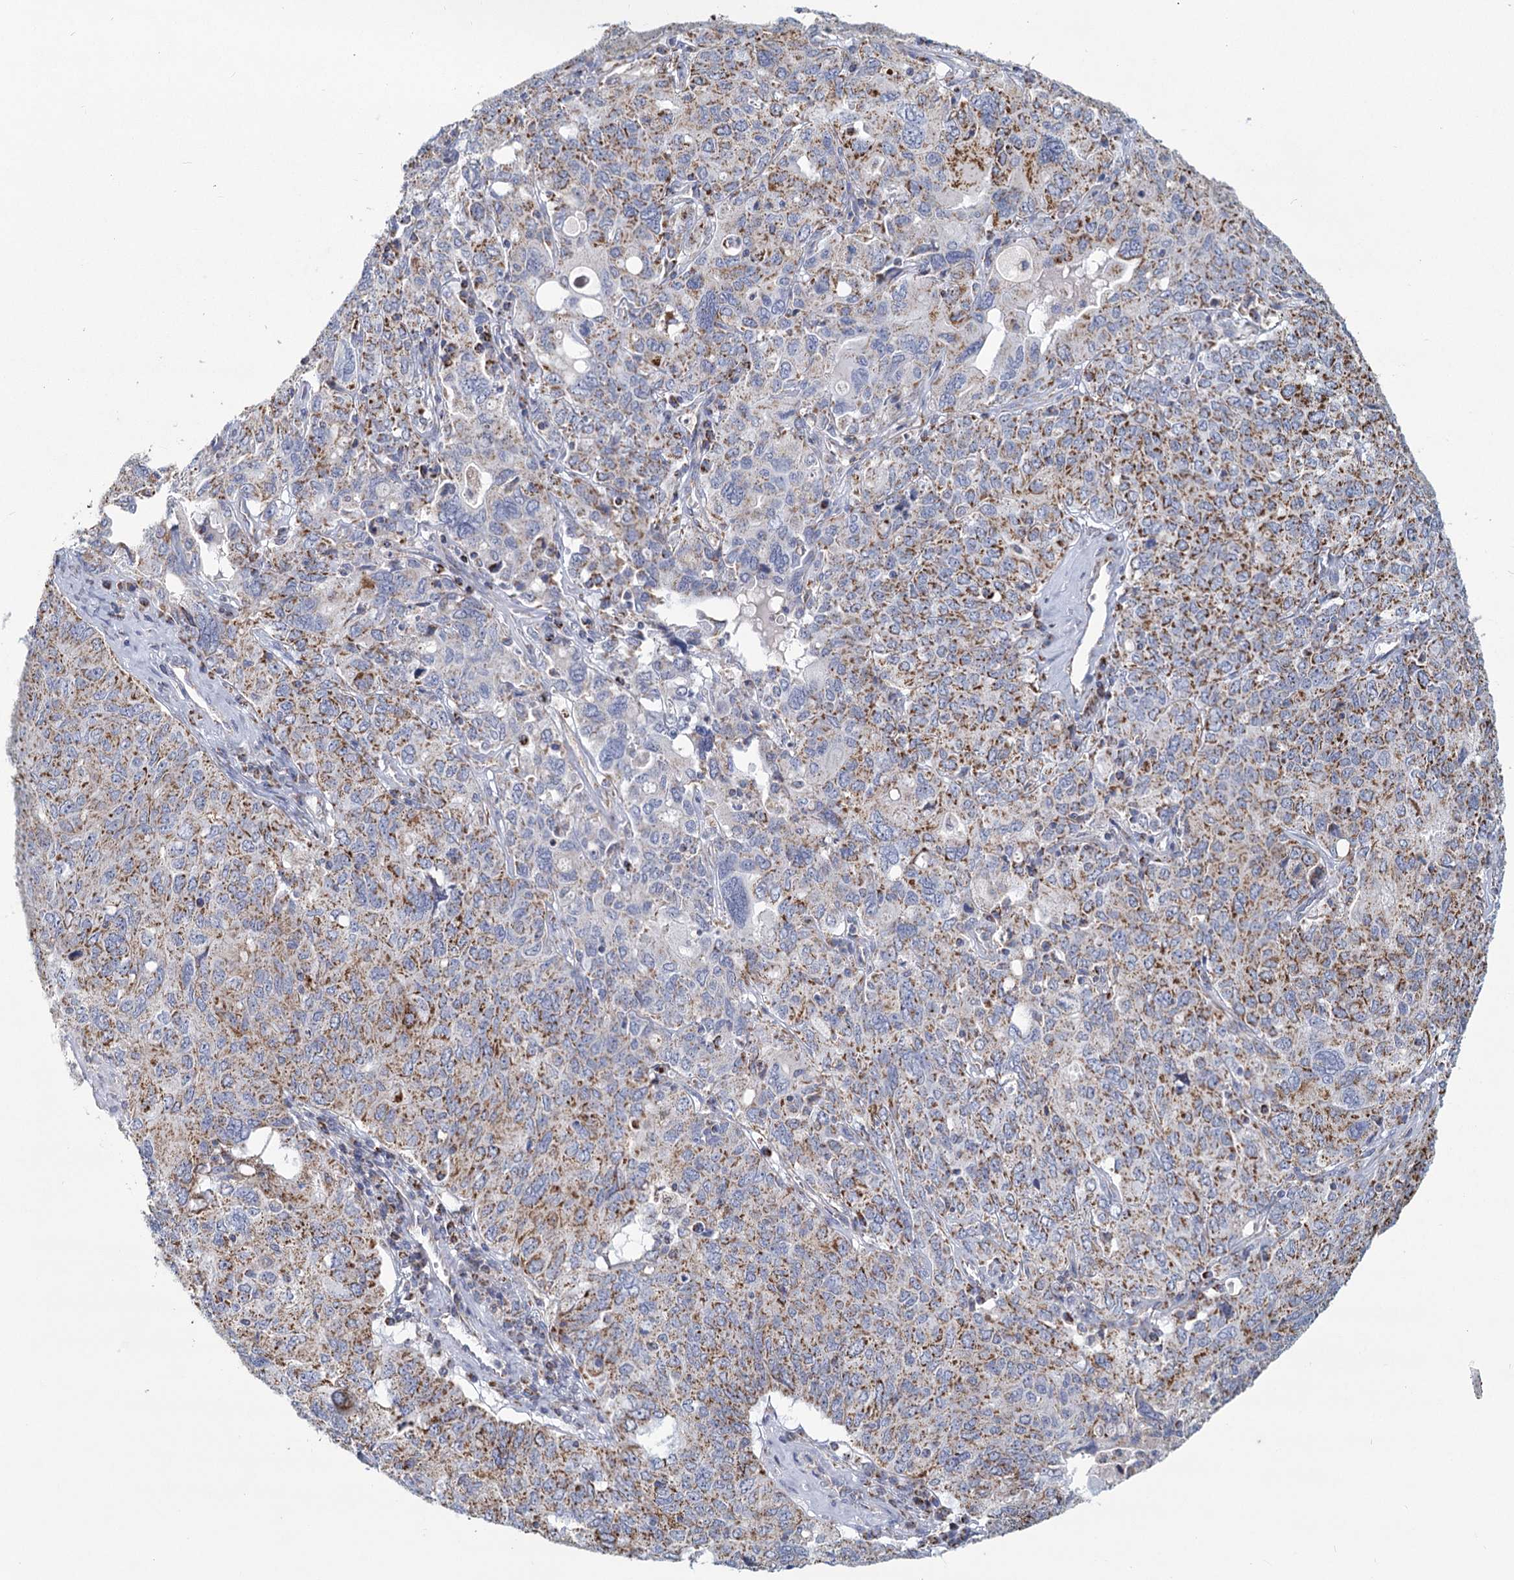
{"staining": {"intensity": "moderate", "quantity": ">75%", "location": "cytoplasmic/membranous"}, "tissue": "ovarian cancer", "cell_type": "Tumor cells", "image_type": "cancer", "snomed": [{"axis": "morphology", "description": "Carcinoma, endometroid"}, {"axis": "topography", "description": "Ovary"}], "caption": "High-power microscopy captured an immunohistochemistry photomicrograph of ovarian endometroid carcinoma, revealing moderate cytoplasmic/membranous staining in approximately >75% of tumor cells. (DAB (3,3'-diaminobenzidine) IHC, brown staining for protein, blue staining for nuclei).", "gene": "NDUFC2", "patient": {"sex": "female", "age": 62}}